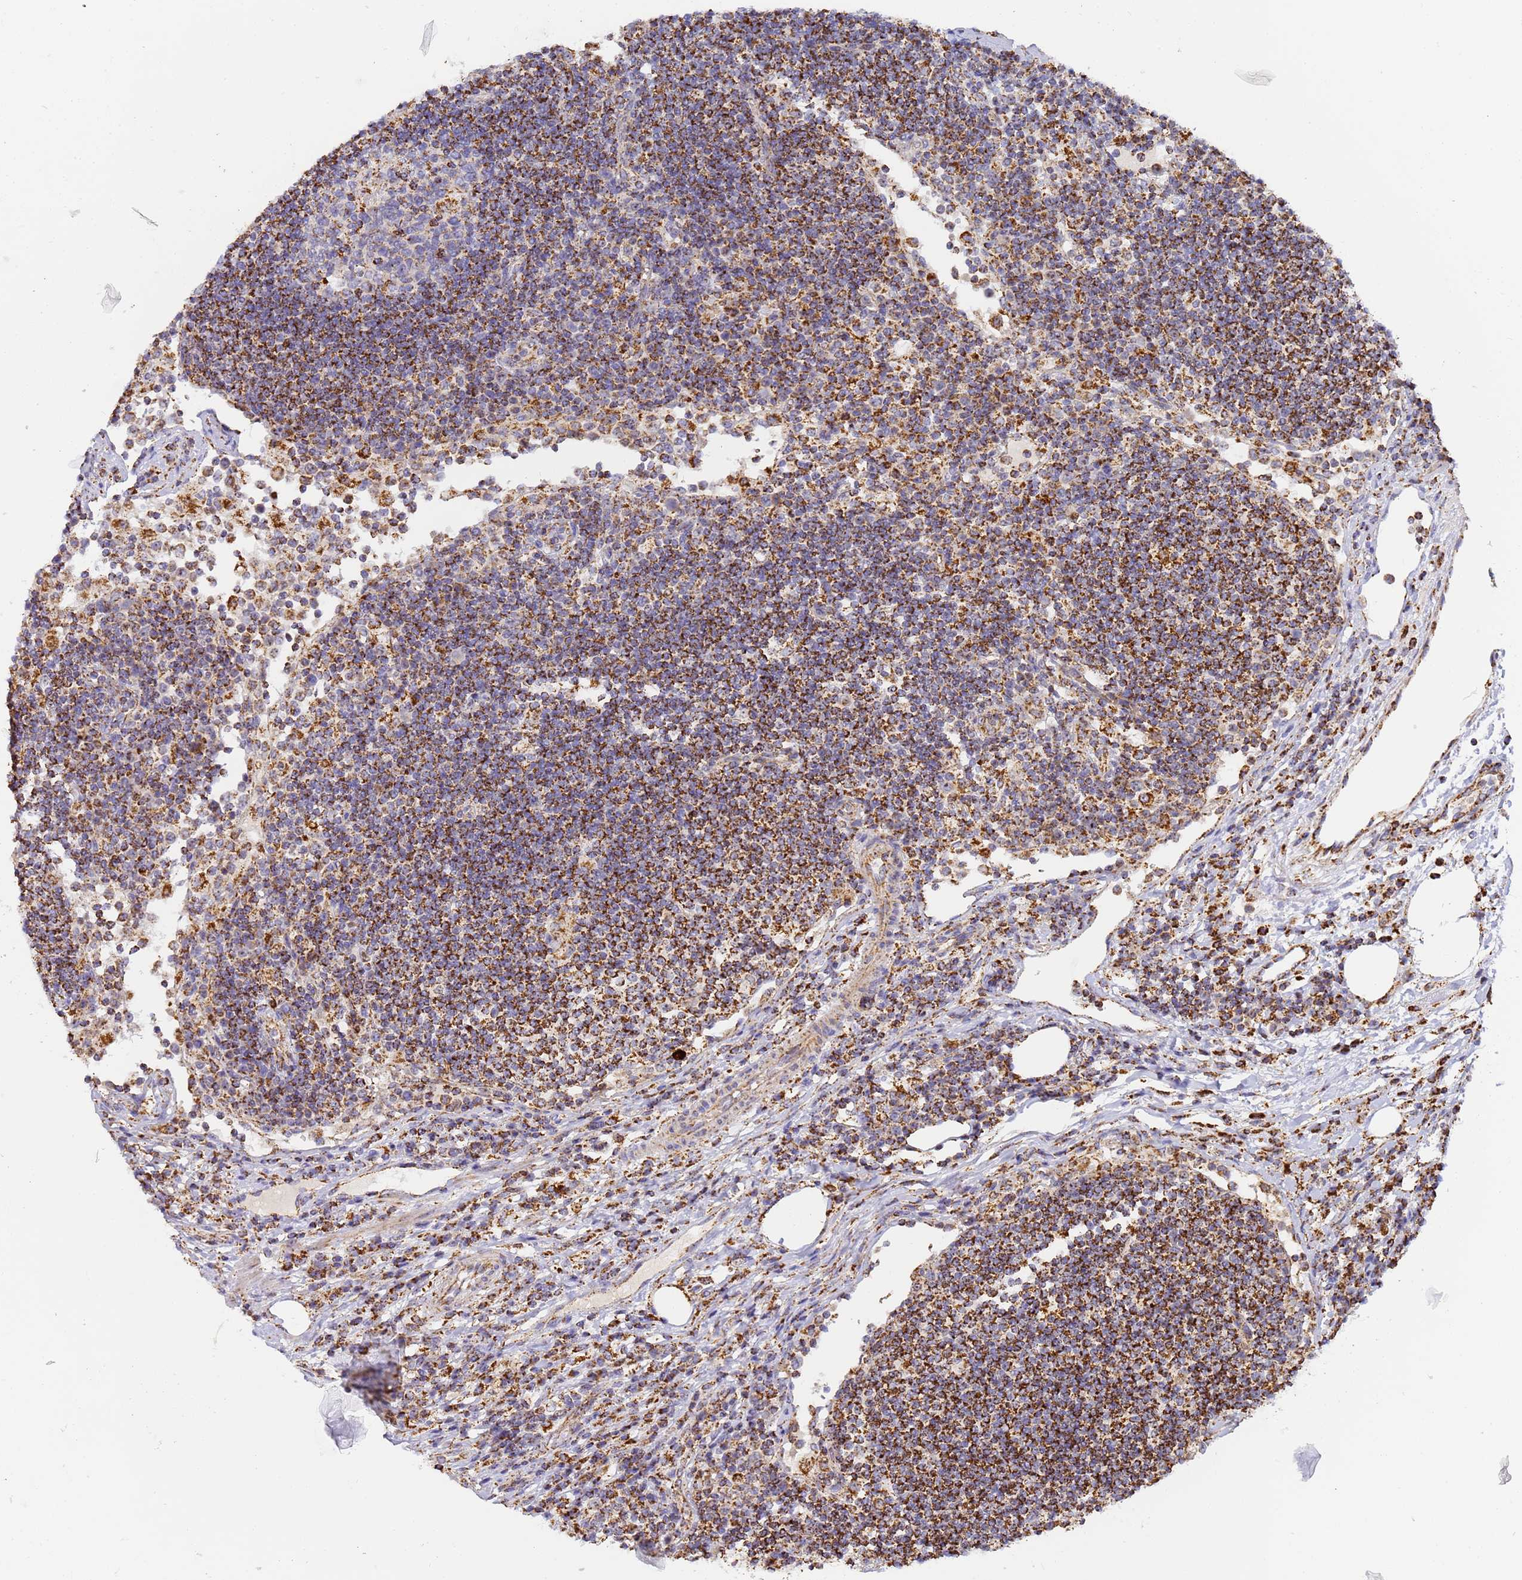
{"staining": {"intensity": "moderate", "quantity": "<25%", "location": "cytoplasmic/membranous"}, "tissue": "lymph node", "cell_type": "Germinal center cells", "image_type": "normal", "snomed": [{"axis": "morphology", "description": "Normal tissue, NOS"}, {"axis": "topography", "description": "Lymph node"}], "caption": "Germinal center cells display moderate cytoplasmic/membranous expression in approximately <25% of cells in normal lymph node.", "gene": "FRG2B", "patient": {"sex": "female", "age": 53}}